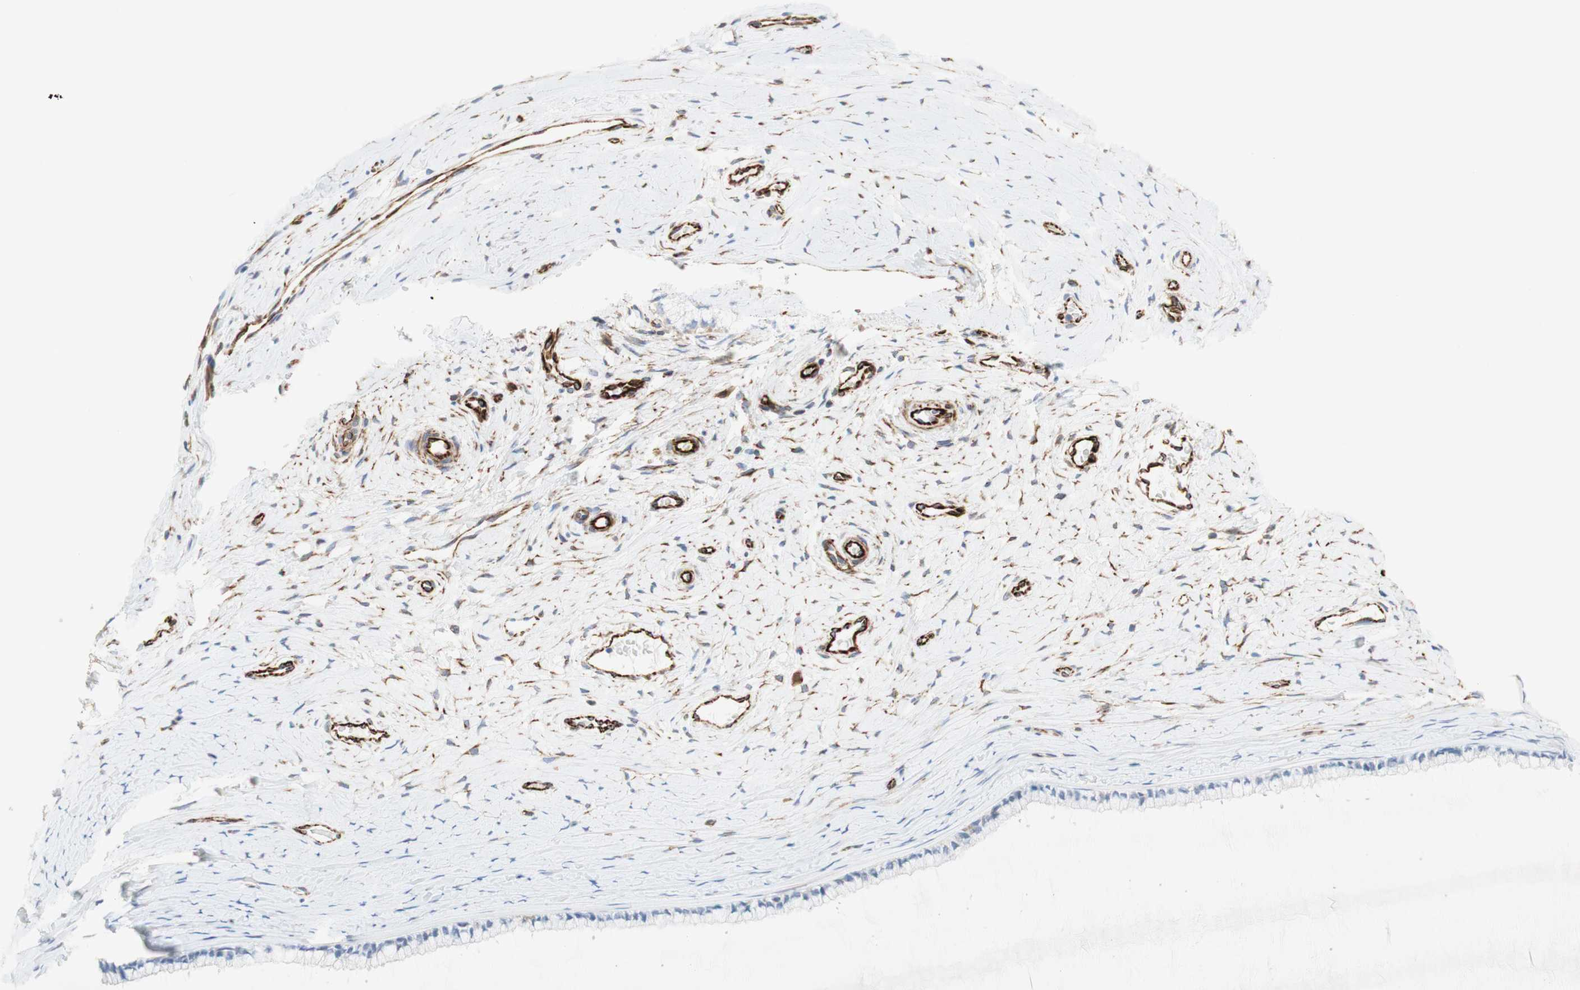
{"staining": {"intensity": "negative", "quantity": "none", "location": "none"}, "tissue": "cervix", "cell_type": "Glandular cells", "image_type": "normal", "snomed": [{"axis": "morphology", "description": "Normal tissue, NOS"}, {"axis": "topography", "description": "Cervix"}], "caption": "The micrograph exhibits no significant expression in glandular cells of cervix. (DAB (3,3'-diaminobenzidine) immunohistochemistry, high magnification).", "gene": "POU2AF1", "patient": {"sex": "female", "age": 39}}